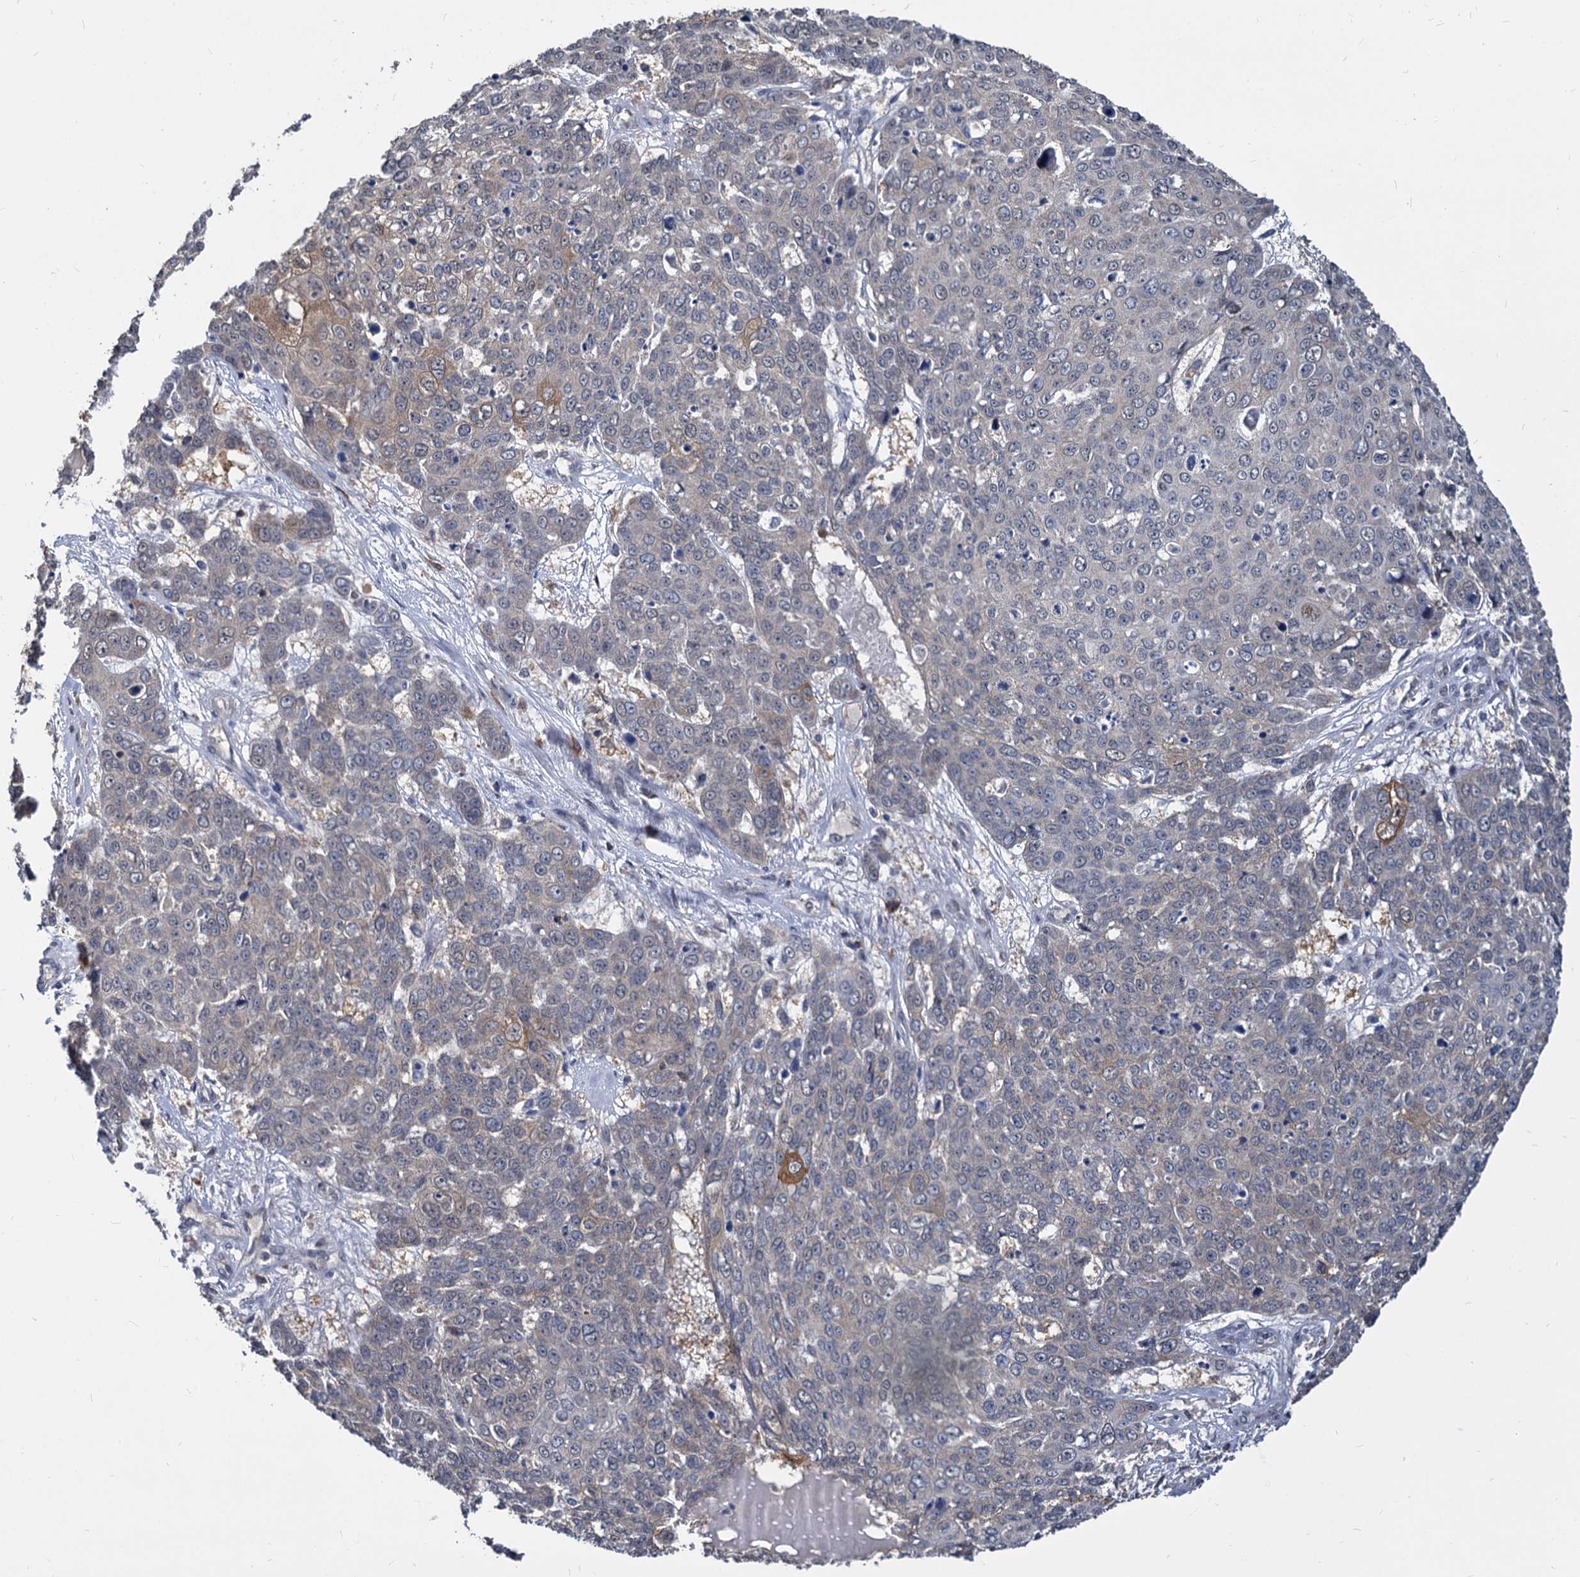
{"staining": {"intensity": "weak", "quantity": "25%-75%", "location": "cytoplasmic/membranous"}, "tissue": "skin cancer", "cell_type": "Tumor cells", "image_type": "cancer", "snomed": [{"axis": "morphology", "description": "Squamous cell carcinoma, NOS"}, {"axis": "topography", "description": "Skin"}], "caption": "Immunohistochemistry (IHC) staining of skin cancer (squamous cell carcinoma), which reveals low levels of weak cytoplasmic/membranous positivity in approximately 25%-75% of tumor cells indicating weak cytoplasmic/membranous protein expression. The staining was performed using DAB (brown) for protein detection and nuclei were counterstained in hematoxylin (blue).", "gene": "PSMD4", "patient": {"sex": "male", "age": 71}}